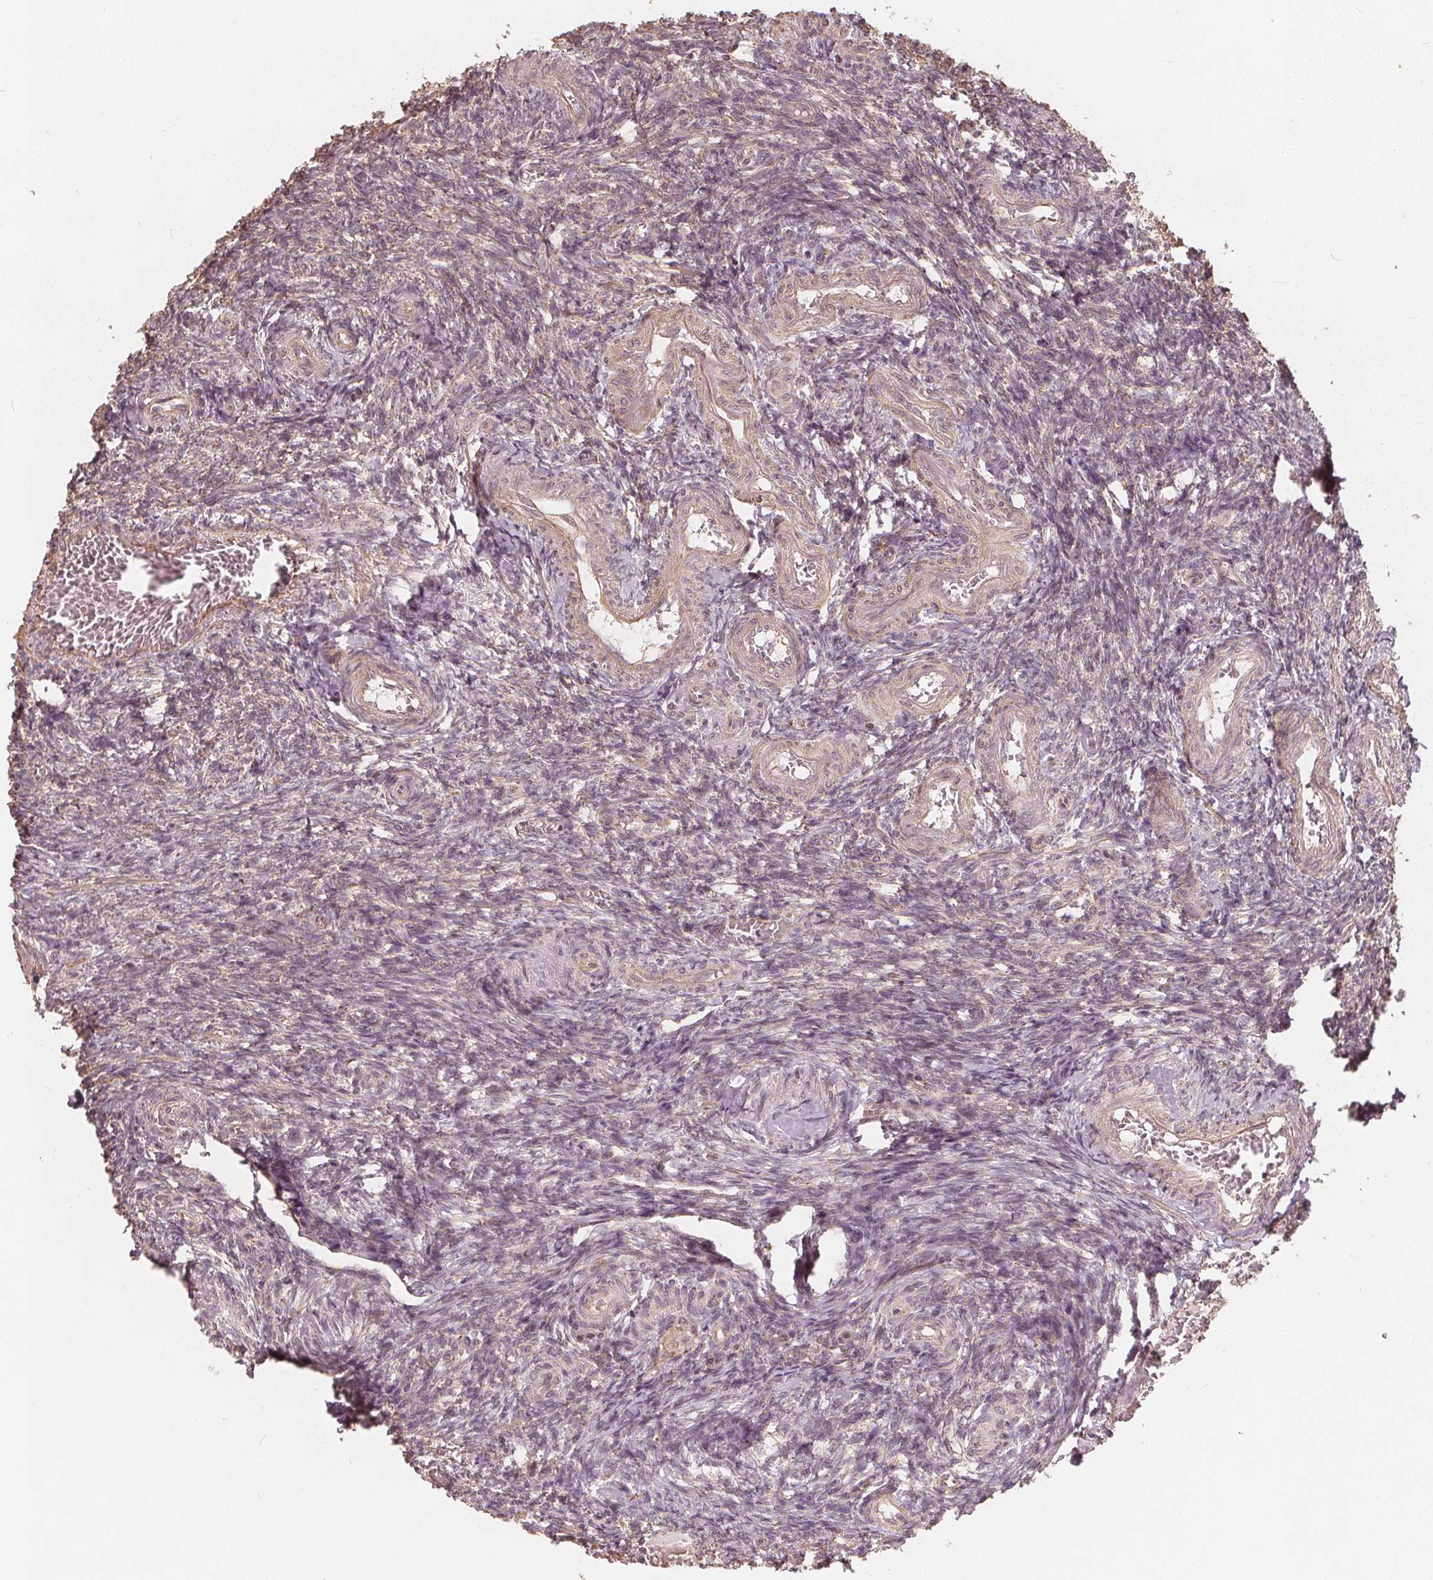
{"staining": {"intensity": "weak", "quantity": "25%-75%", "location": "cytoplasmic/membranous"}, "tissue": "ovary", "cell_type": "Ovarian stroma cells", "image_type": "normal", "snomed": [{"axis": "morphology", "description": "Normal tissue, NOS"}, {"axis": "topography", "description": "Ovary"}], "caption": "About 25%-75% of ovarian stroma cells in benign ovary demonstrate weak cytoplasmic/membranous protein staining as visualized by brown immunohistochemical staining.", "gene": "PEX26", "patient": {"sex": "female", "age": 39}}